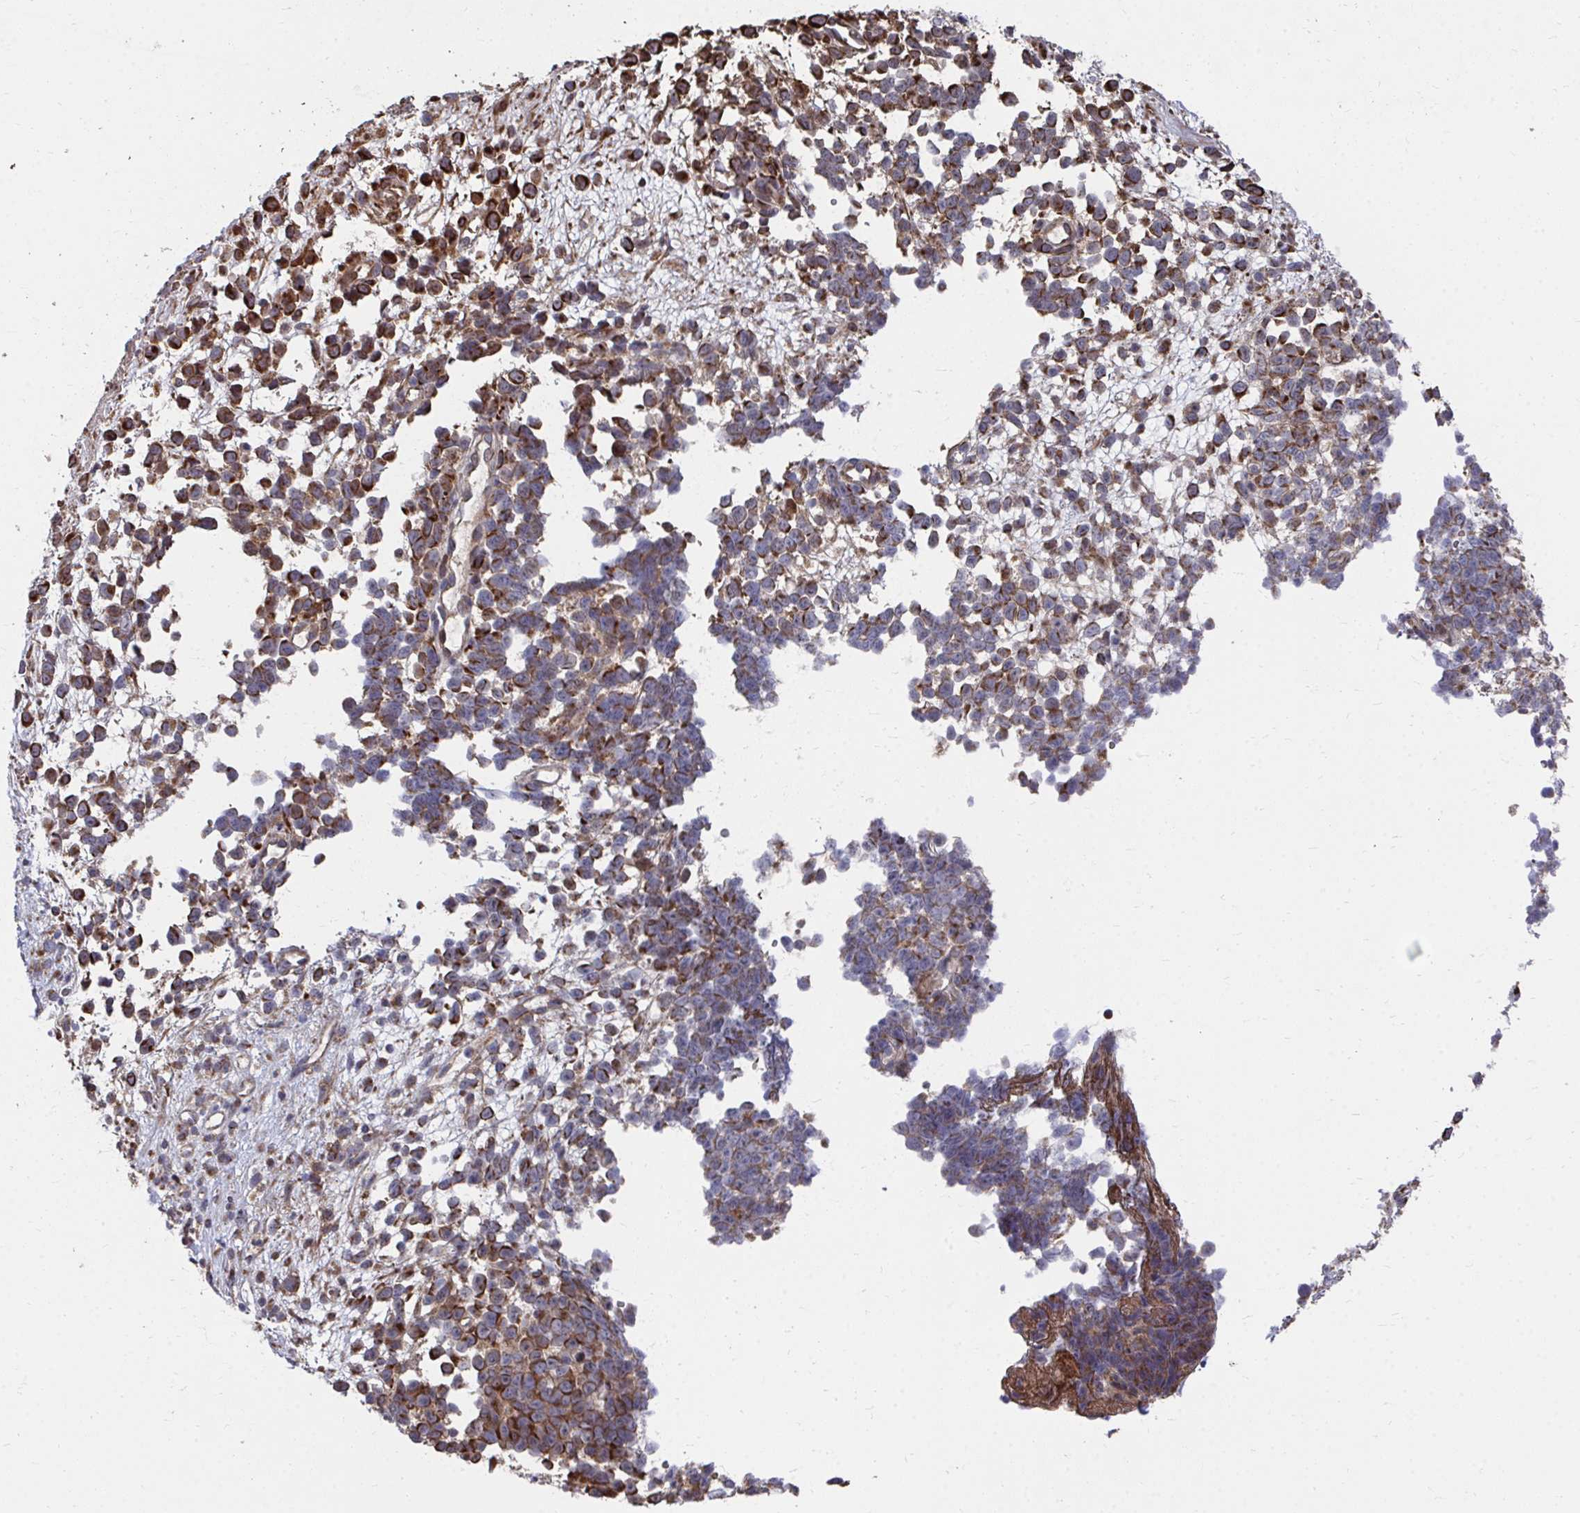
{"staining": {"intensity": "strong", "quantity": ">75%", "location": "cytoplasmic/membranous"}, "tissue": "melanoma", "cell_type": "Tumor cells", "image_type": "cancer", "snomed": [{"axis": "morphology", "description": "Malignant melanoma, NOS"}, {"axis": "topography", "description": "Nose, NOS"}], "caption": "Protein positivity by IHC exhibits strong cytoplasmic/membranous expression in approximately >75% of tumor cells in malignant melanoma.", "gene": "FAM89A", "patient": {"sex": "female", "age": 48}}